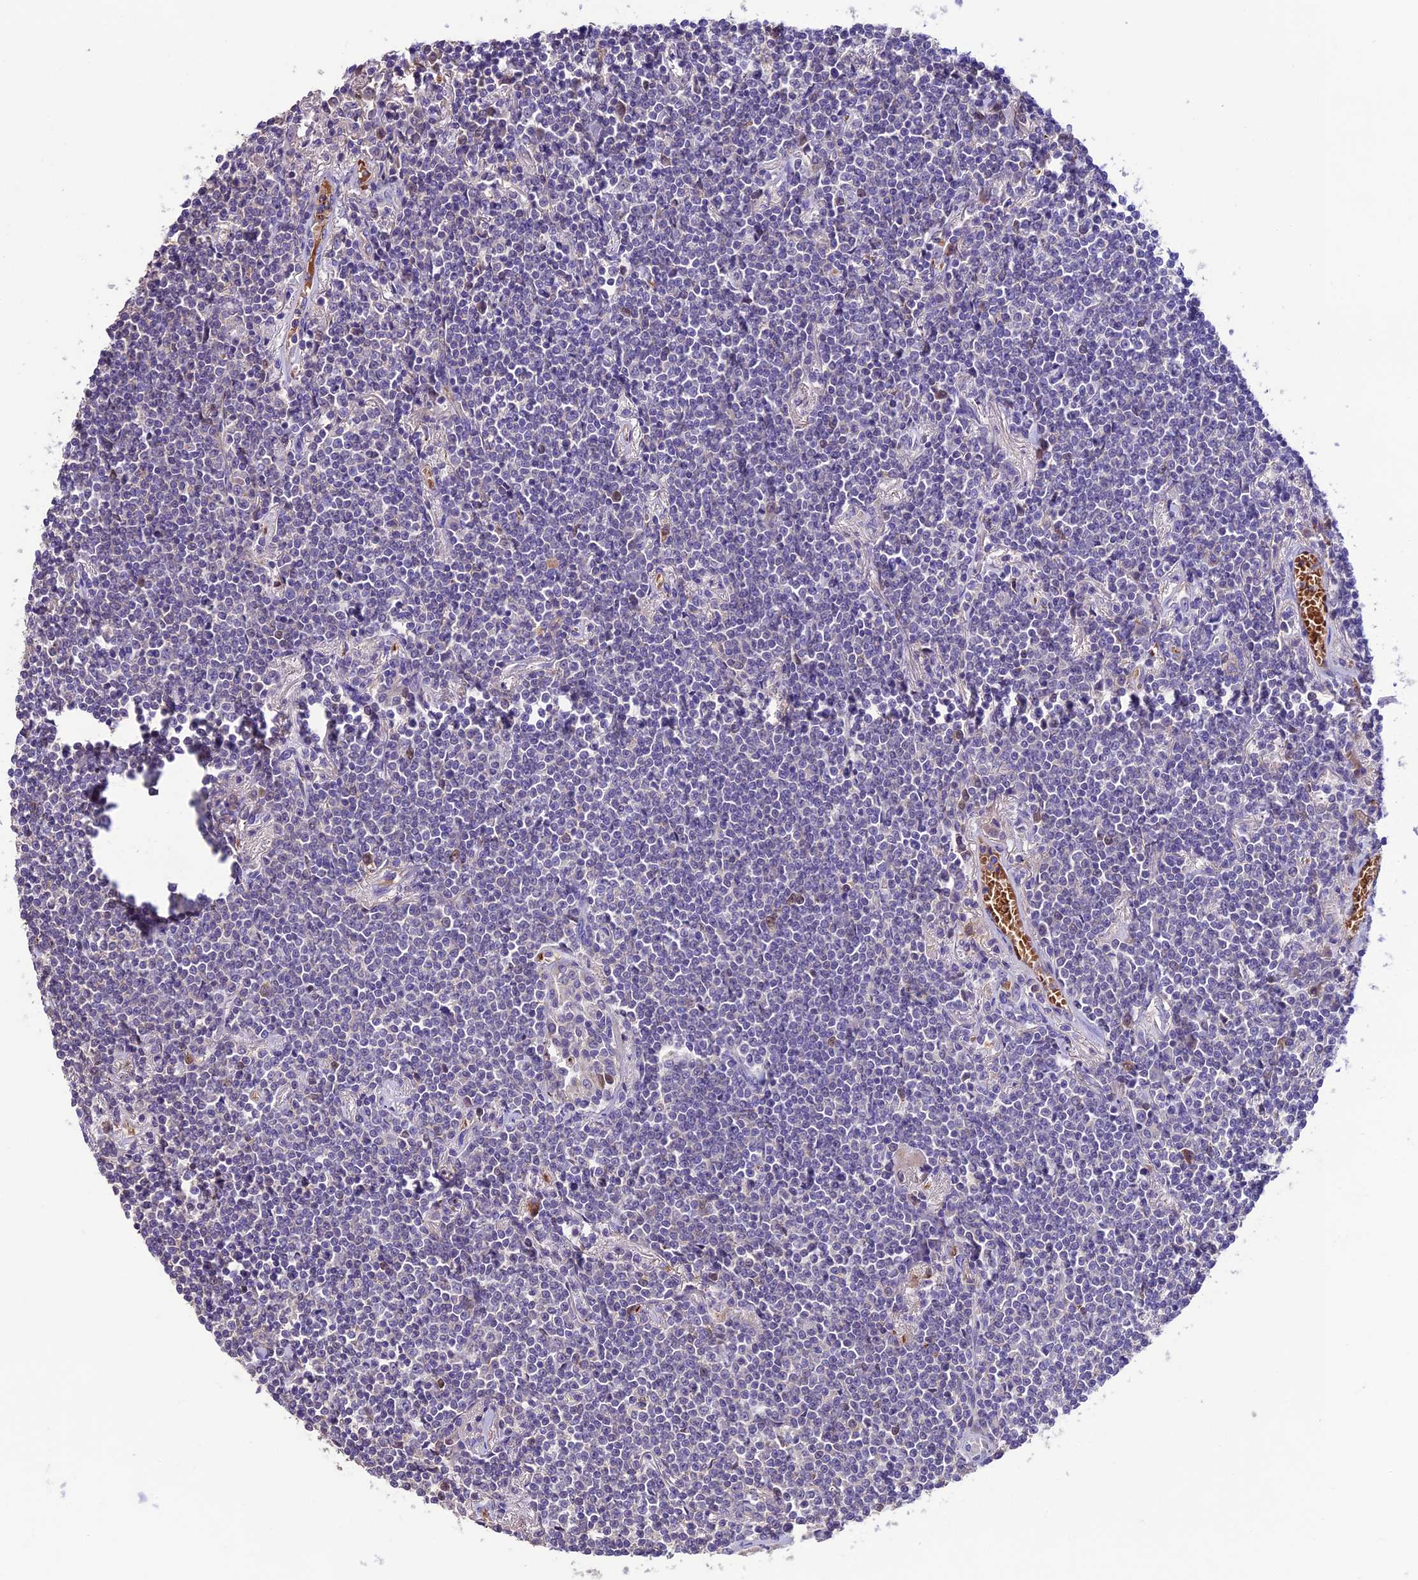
{"staining": {"intensity": "negative", "quantity": "none", "location": "none"}, "tissue": "lymphoma", "cell_type": "Tumor cells", "image_type": "cancer", "snomed": [{"axis": "morphology", "description": "Malignant lymphoma, non-Hodgkin's type, Low grade"}, {"axis": "topography", "description": "Lung"}], "caption": "Immunohistochemistry (IHC) micrograph of neoplastic tissue: low-grade malignant lymphoma, non-Hodgkin's type stained with DAB (3,3'-diaminobenzidine) demonstrates no significant protein positivity in tumor cells.", "gene": "TCP11L2", "patient": {"sex": "female", "age": 71}}